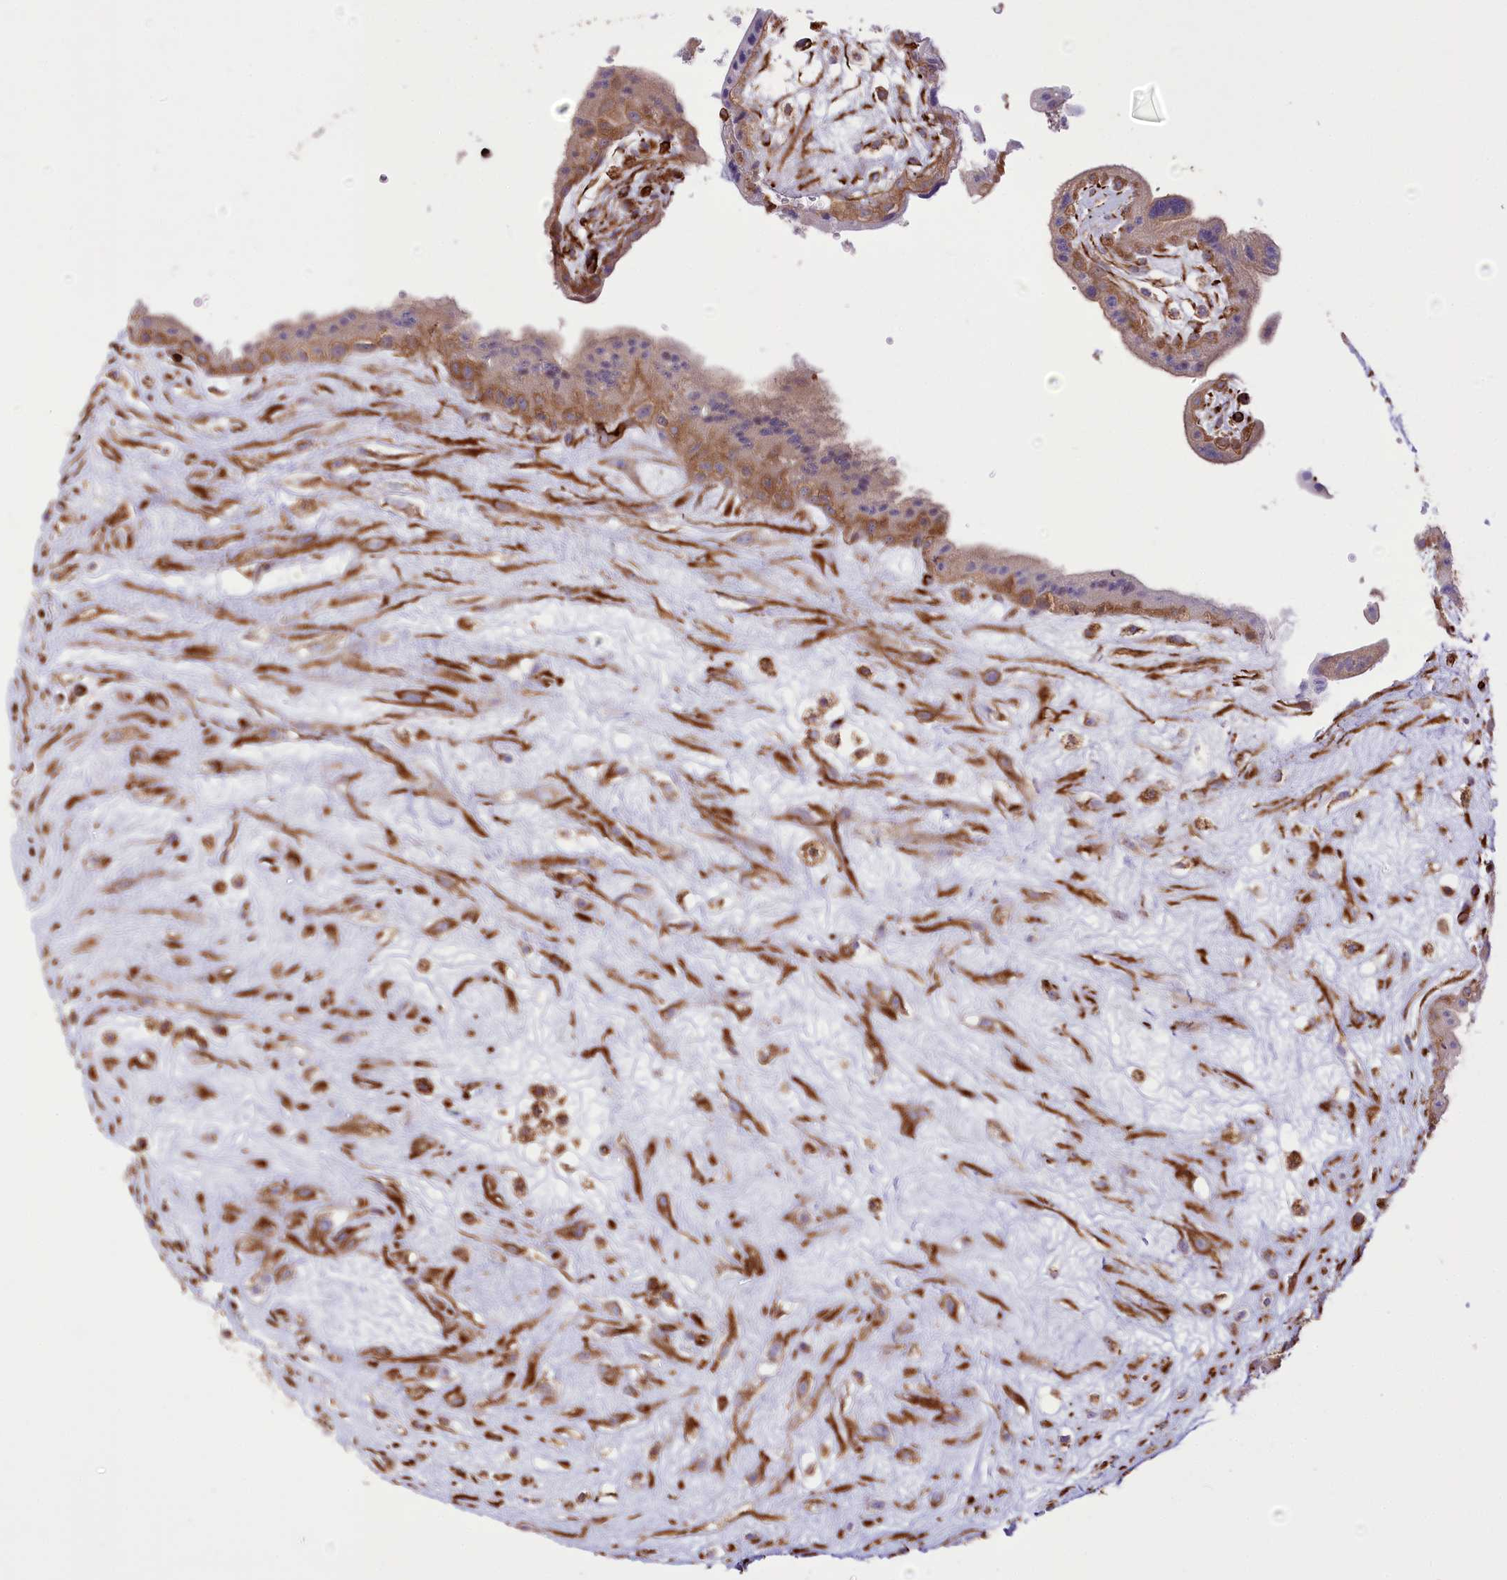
{"staining": {"intensity": "moderate", "quantity": "<25%", "location": "cytoplasmic/membranous"}, "tissue": "placenta", "cell_type": "Trophoblastic cells", "image_type": "normal", "snomed": [{"axis": "morphology", "description": "Normal tissue, NOS"}, {"axis": "topography", "description": "Placenta"}], "caption": "DAB (3,3'-diaminobenzidine) immunohistochemical staining of unremarkable placenta shows moderate cytoplasmic/membranous protein positivity in approximately <25% of trophoblastic cells.", "gene": "TTC1", "patient": {"sex": "female", "age": 18}}